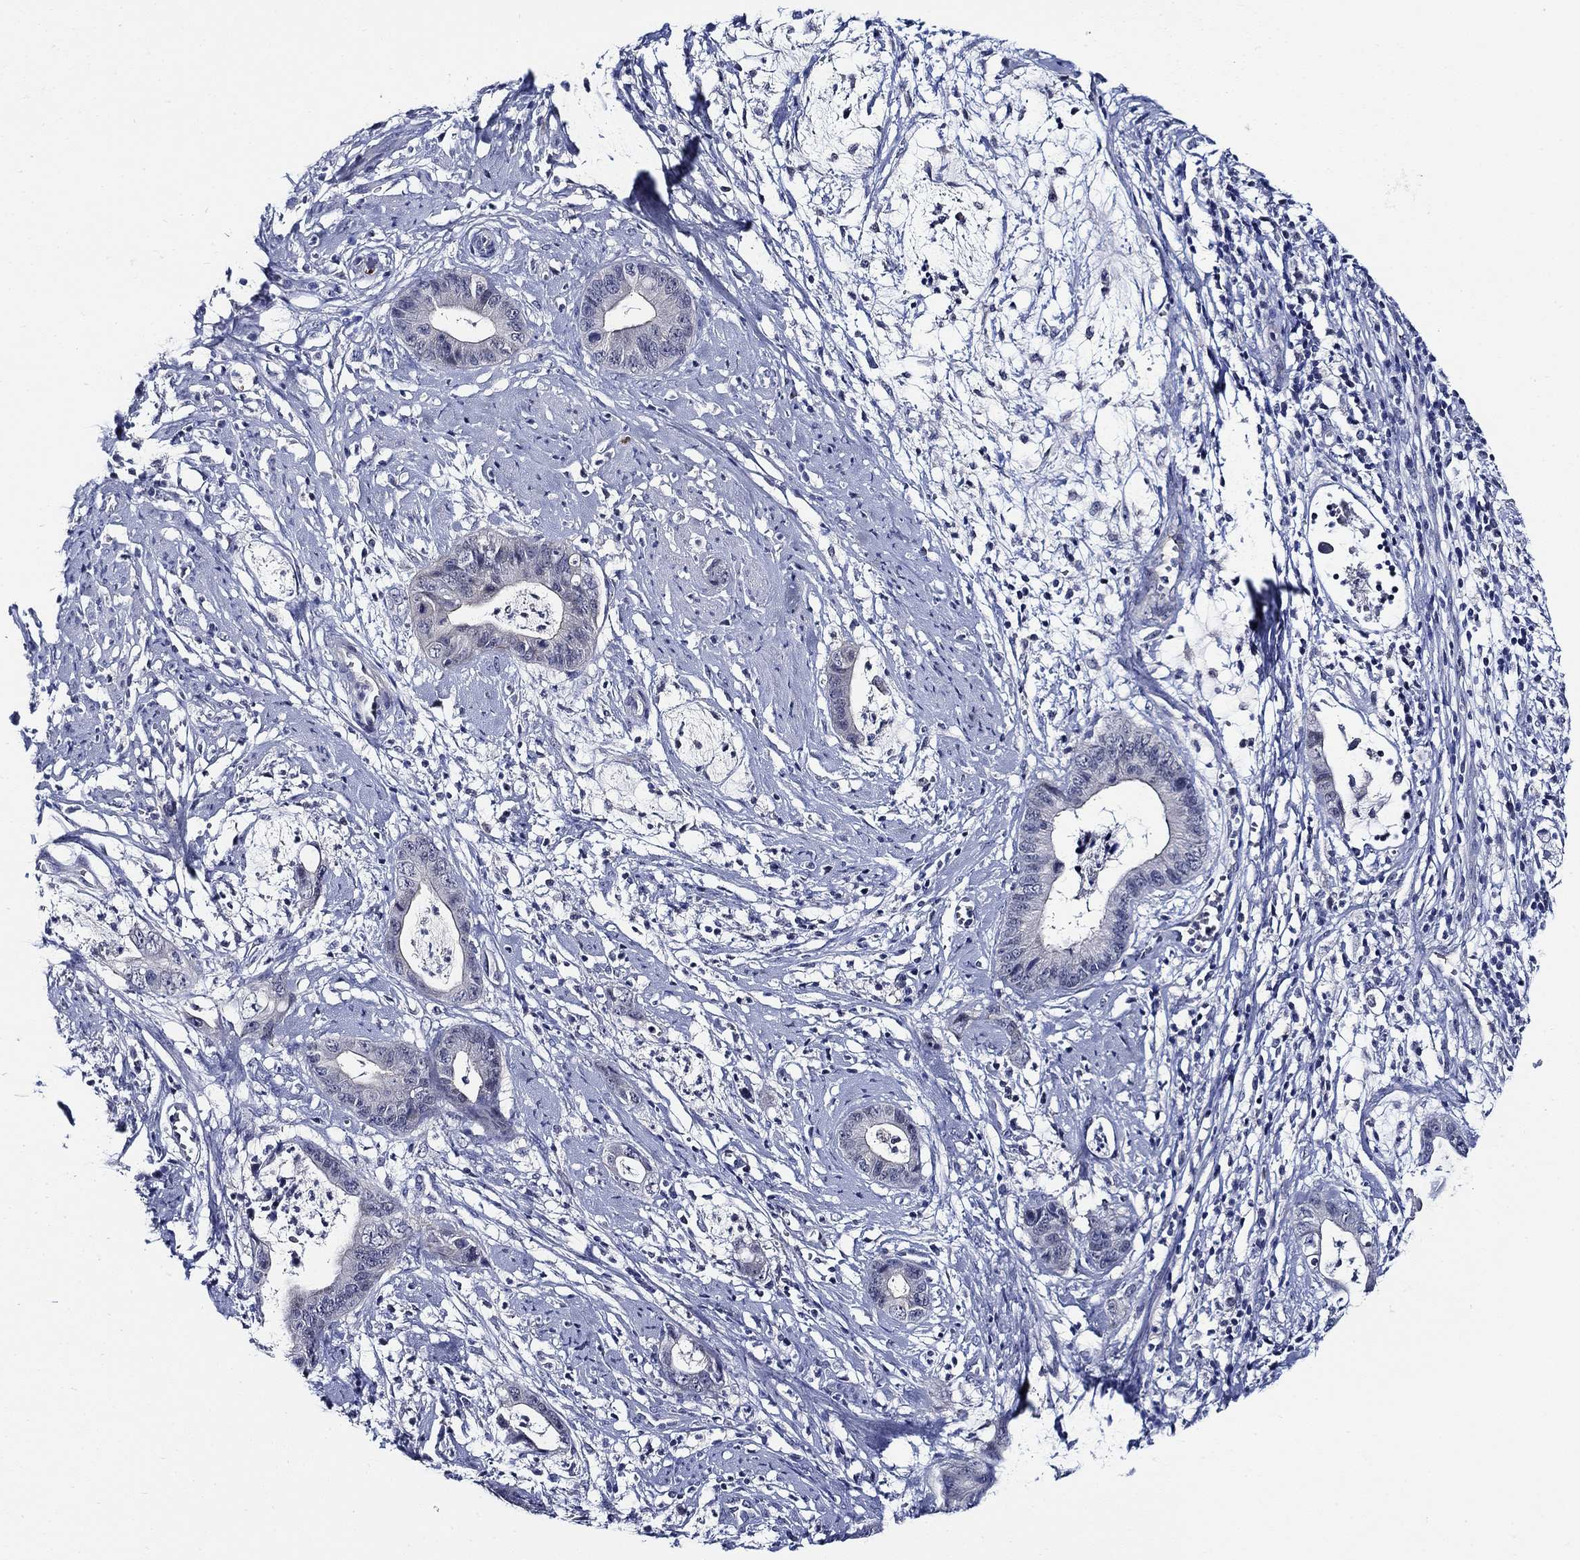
{"staining": {"intensity": "negative", "quantity": "none", "location": "none"}, "tissue": "cervical cancer", "cell_type": "Tumor cells", "image_type": "cancer", "snomed": [{"axis": "morphology", "description": "Adenocarcinoma, NOS"}, {"axis": "topography", "description": "Cervix"}], "caption": "This is an IHC micrograph of human cervical cancer (adenocarcinoma). There is no staining in tumor cells.", "gene": "ALOX12", "patient": {"sex": "female", "age": 44}}